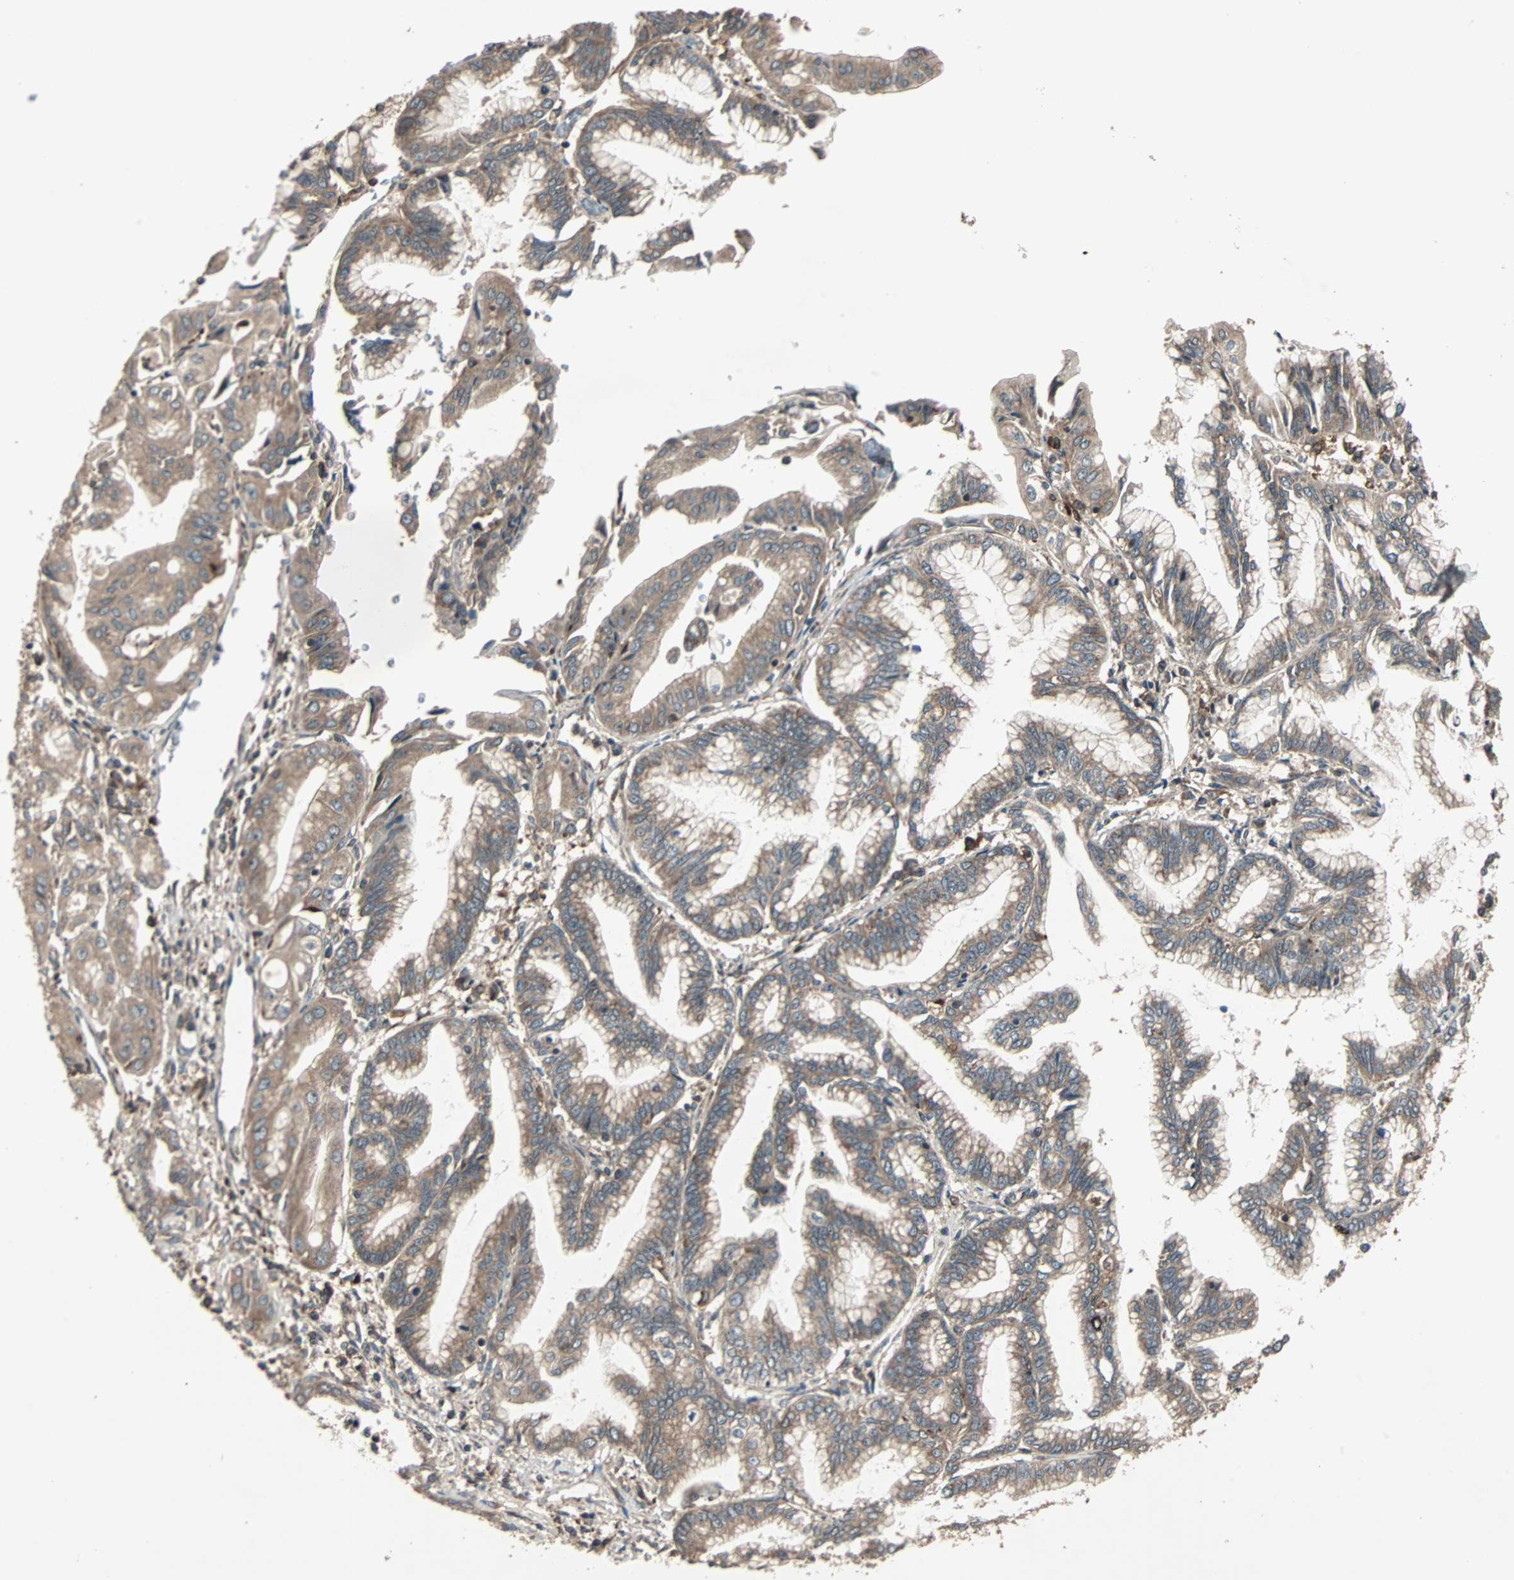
{"staining": {"intensity": "moderate", "quantity": ">75%", "location": "cytoplasmic/membranous"}, "tissue": "pancreatic cancer", "cell_type": "Tumor cells", "image_type": "cancer", "snomed": [{"axis": "morphology", "description": "Adenocarcinoma, NOS"}, {"axis": "topography", "description": "Pancreas"}], "caption": "Immunohistochemical staining of human pancreatic cancer reveals medium levels of moderate cytoplasmic/membranous staining in approximately >75% of tumor cells.", "gene": "RAB7A", "patient": {"sex": "female", "age": 64}}